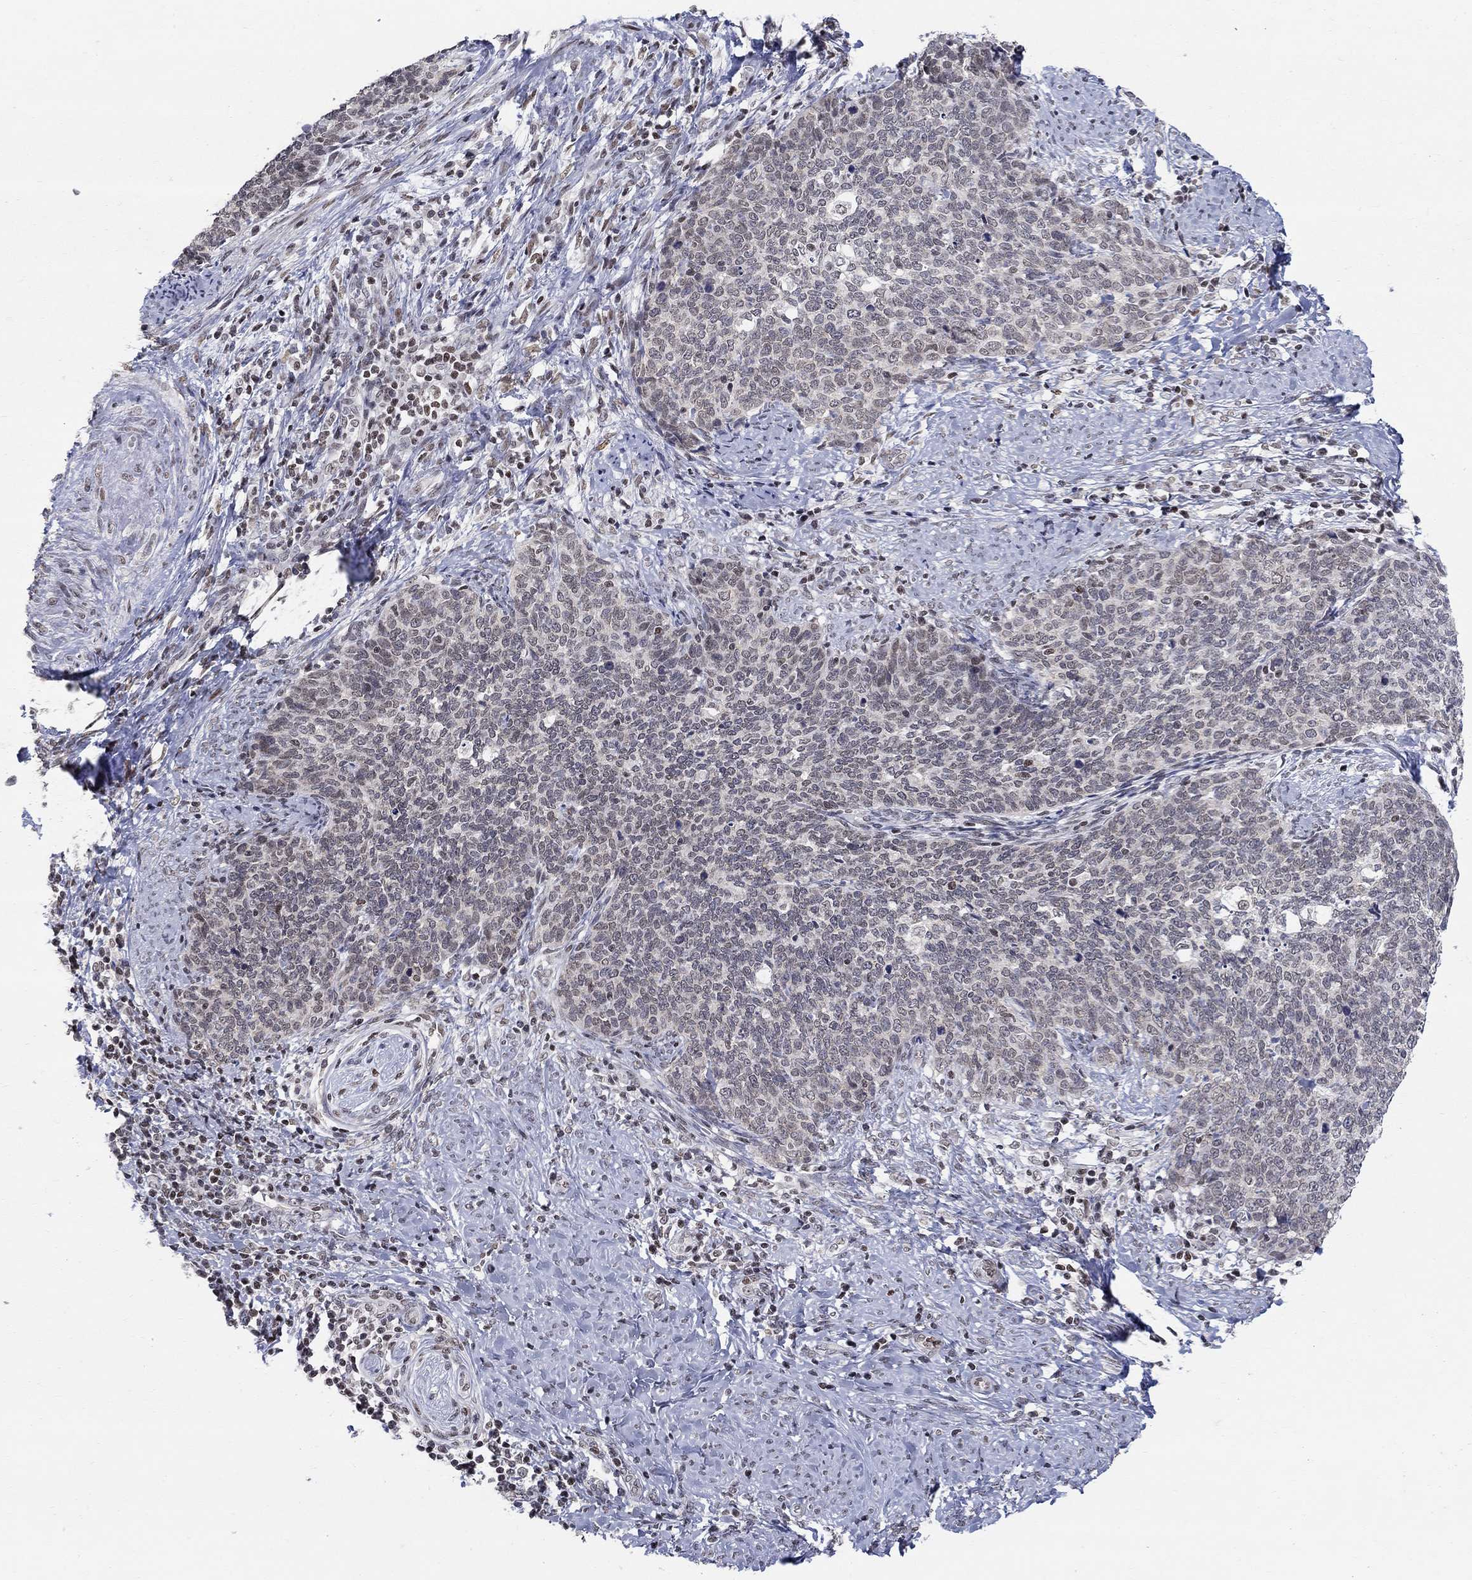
{"staining": {"intensity": "negative", "quantity": "none", "location": "none"}, "tissue": "cervical cancer", "cell_type": "Tumor cells", "image_type": "cancer", "snomed": [{"axis": "morphology", "description": "Normal tissue, NOS"}, {"axis": "morphology", "description": "Squamous cell carcinoma, NOS"}, {"axis": "topography", "description": "Cervix"}], "caption": "Photomicrograph shows no protein staining in tumor cells of cervical cancer (squamous cell carcinoma) tissue. (DAB immunohistochemistry (IHC) visualized using brightfield microscopy, high magnification).", "gene": "KLF12", "patient": {"sex": "female", "age": 39}}